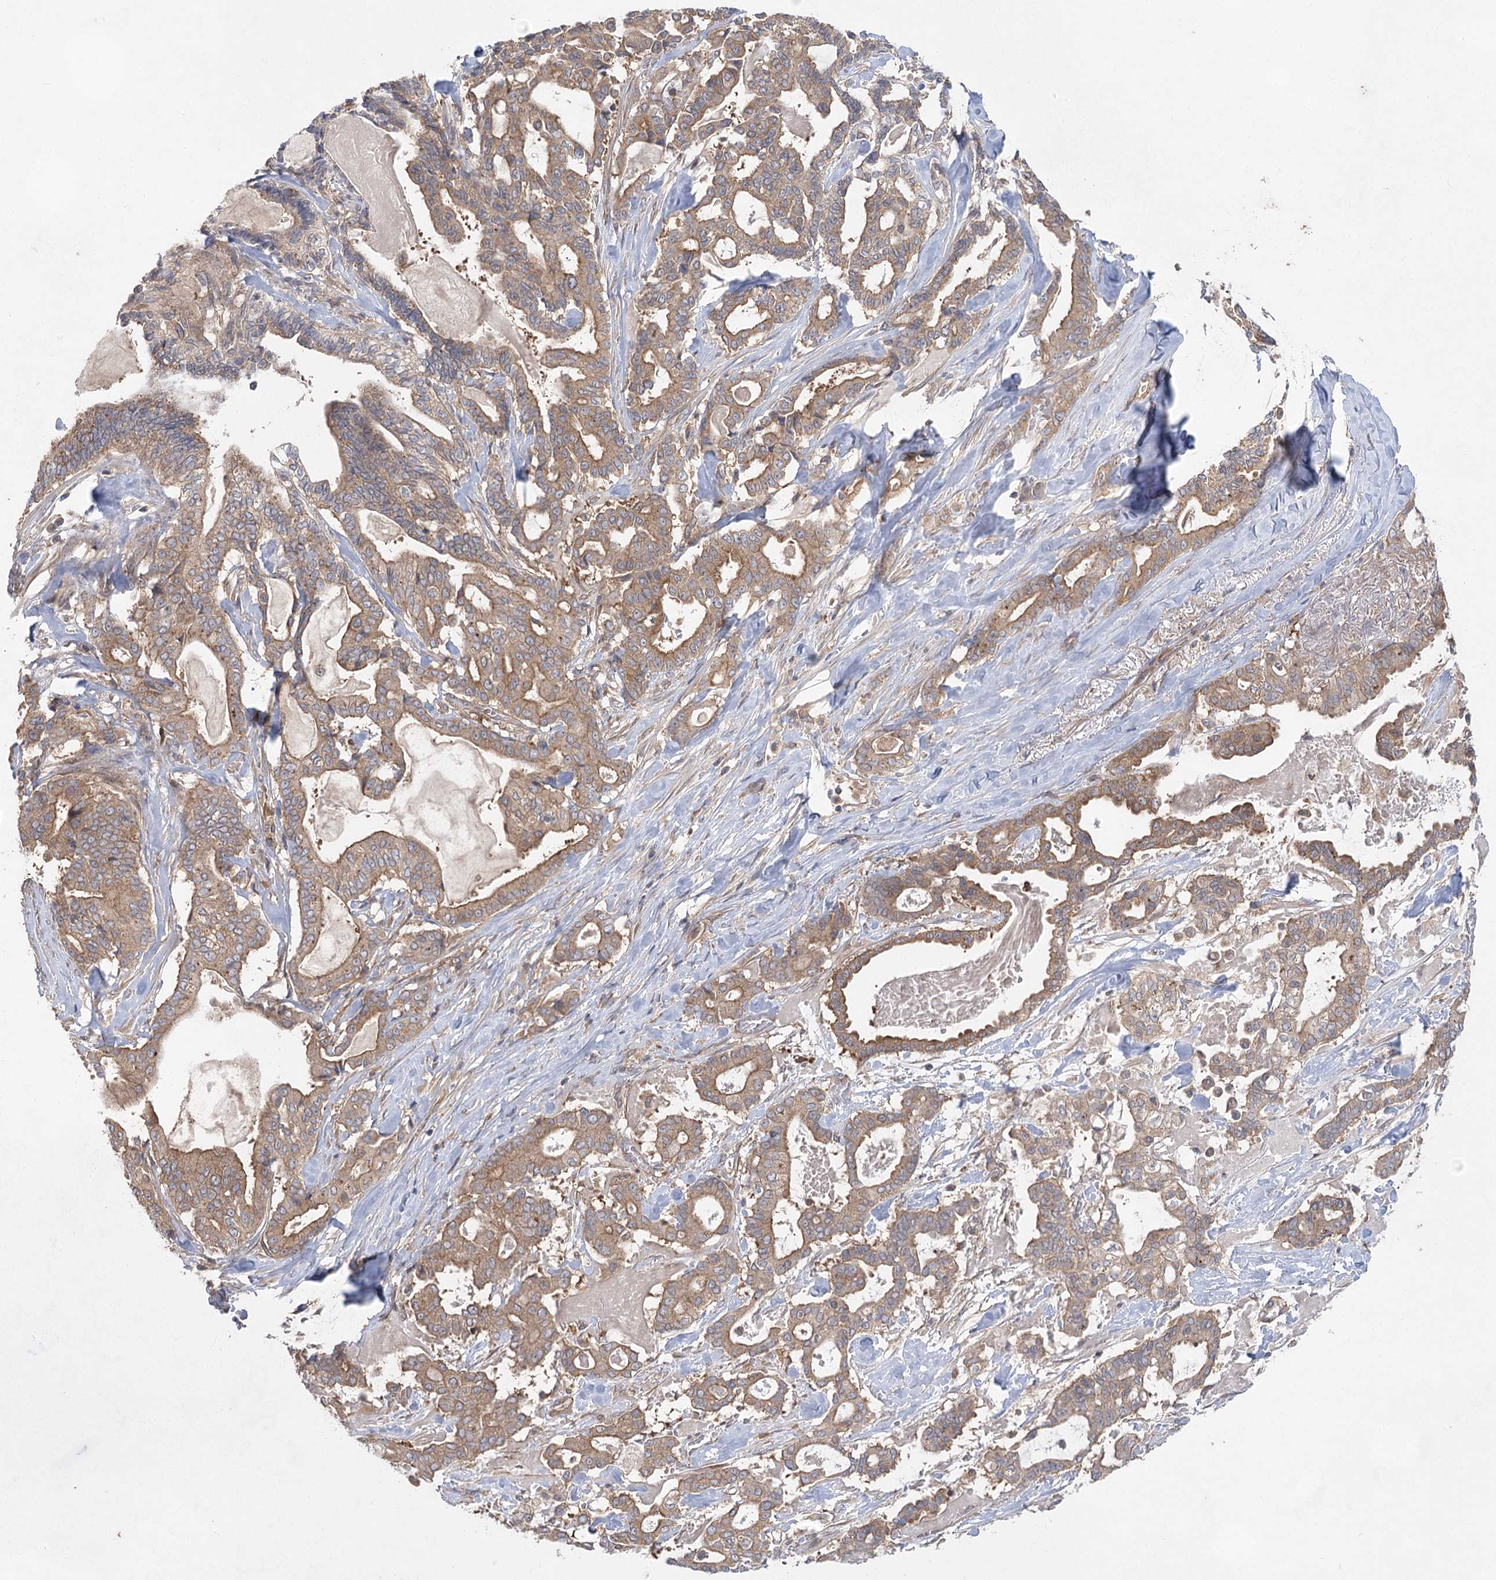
{"staining": {"intensity": "moderate", "quantity": ">75%", "location": "cytoplasmic/membranous"}, "tissue": "pancreatic cancer", "cell_type": "Tumor cells", "image_type": "cancer", "snomed": [{"axis": "morphology", "description": "Adenocarcinoma, NOS"}, {"axis": "topography", "description": "Pancreas"}], "caption": "Tumor cells display medium levels of moderate cytoplasmic/membranous expression in approximately >75% of cells in human pancreatic cancer (adenocarcinoma).", "gene": "EIF3A", "patient": {"sex": "male", "age": 63}}